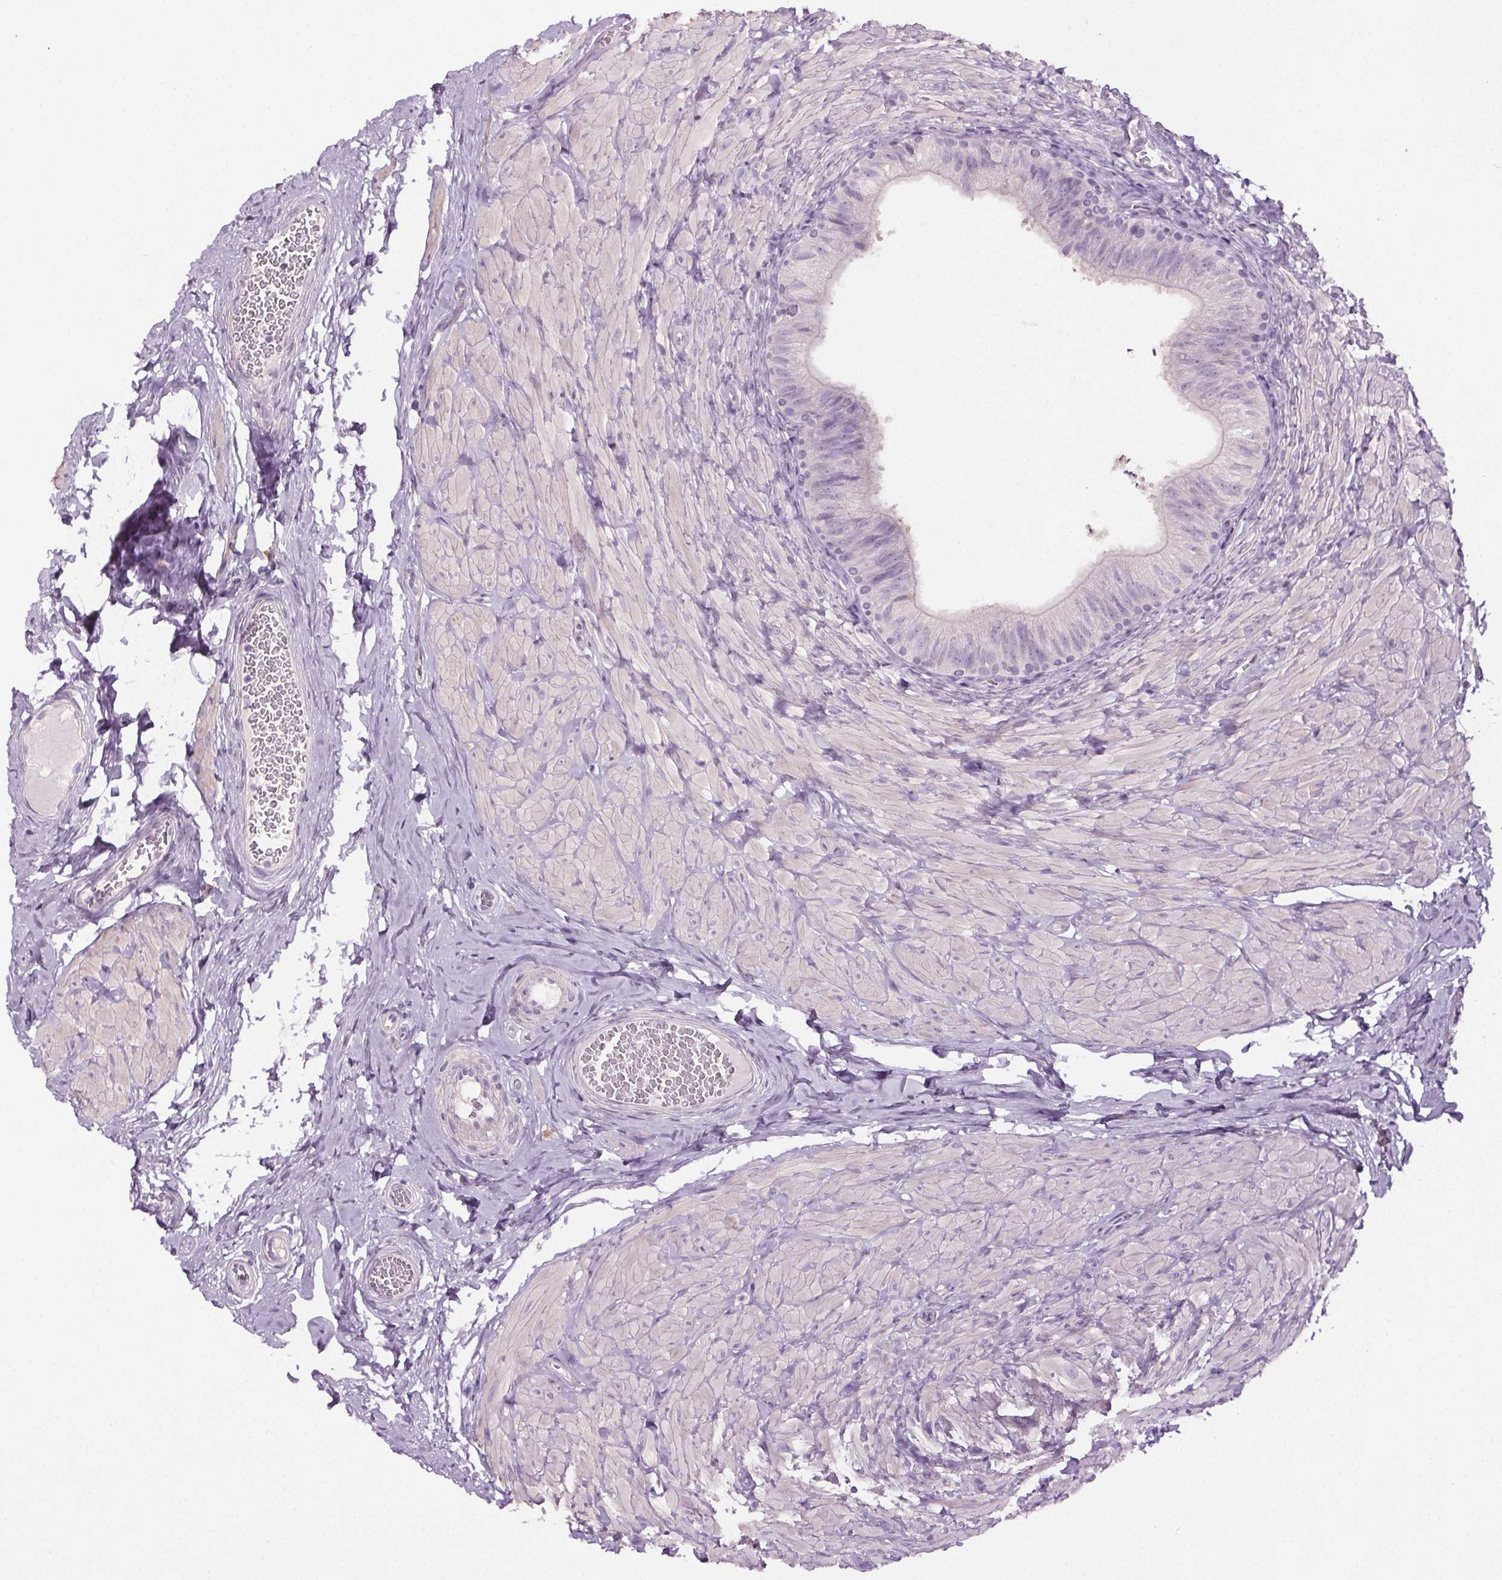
{"staining": {"intensity": "negative", "quantity": "none", "location": "none"}, "tissue": "epididymis", "cell_type": "Glandular cells", "image_type": "normal", "snomed": [{"axis": "morphology", "description": "Normal tissue, NOS"}, {"axis": "topography", "description": "Epididymis, spermatic cord, NOS"}, {"axis": "topography", "description": "Epididymis"}, {"axis": "topography", "description": "Peripheral nerve tissue"}], "caption": "DAB immunohistochemical staining of unremarkable epididymis reveals no significant positivity in glandular cells.", "gene": "GPIHBP1", "patient": {"sex": "male", "age": 29}}